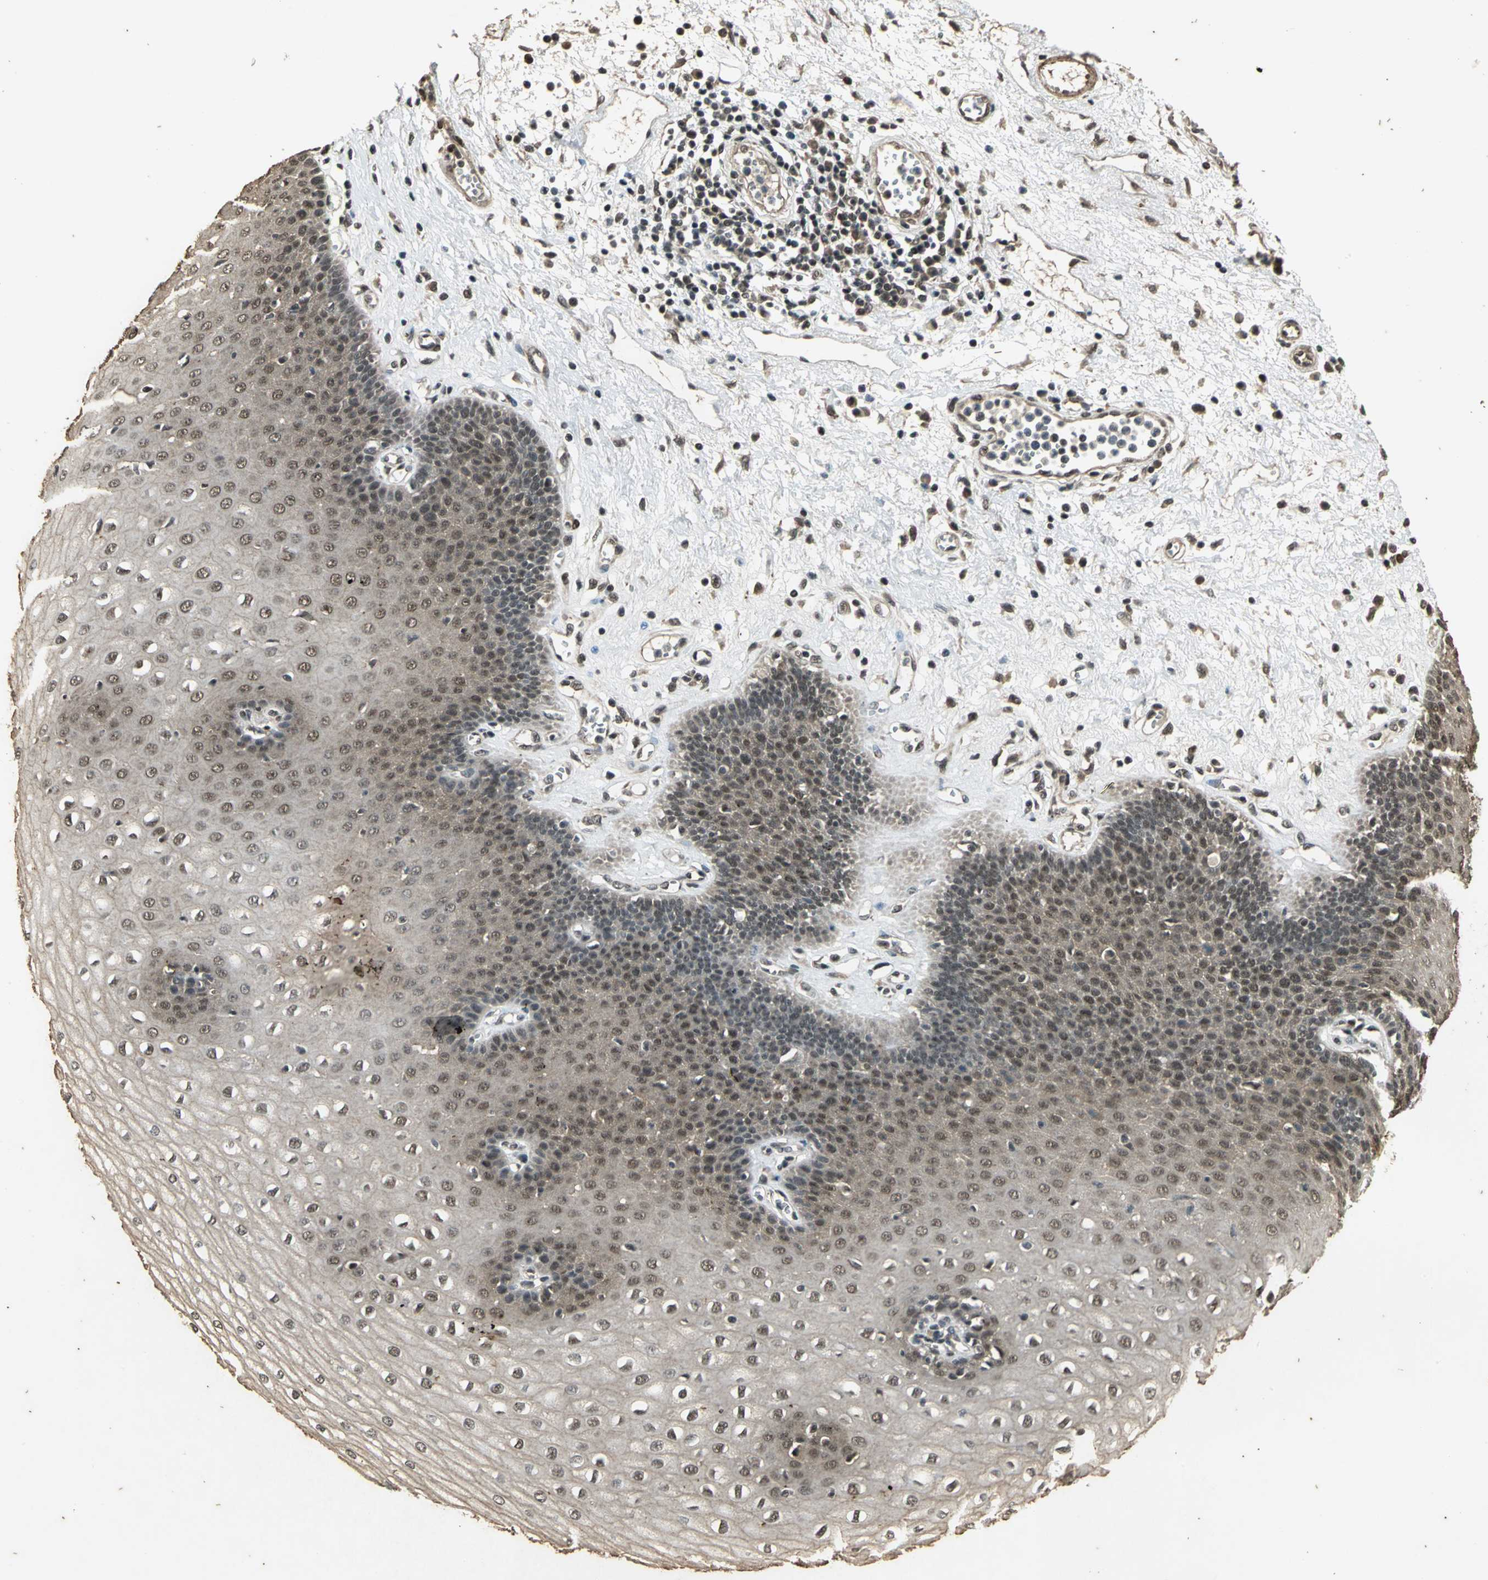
{"staining": {"intensity": "weak", "quantity": "<25%", "location": "cytoplasmic/membranous"}, "tissue": "esophagus", "cell_type": "Squamous epithelial cells", "image_type": "normal", "snomed": [{"axis": "morphology", "description": "Normal tissue, NOS"}, {"axis": "morphology", "description": "Squamous cell carcinoma, NOS"}, {"axis": "topography", "description": "Esophagus"}], "caption": "Immunohistochemistry (IHC) image of unremarkable human esophagus stained for a protein (brown), which reveals no expression in squamous epithelial cells.", "gene": "NOTCH3", "patient": {"sex": "male", "age": 65}}